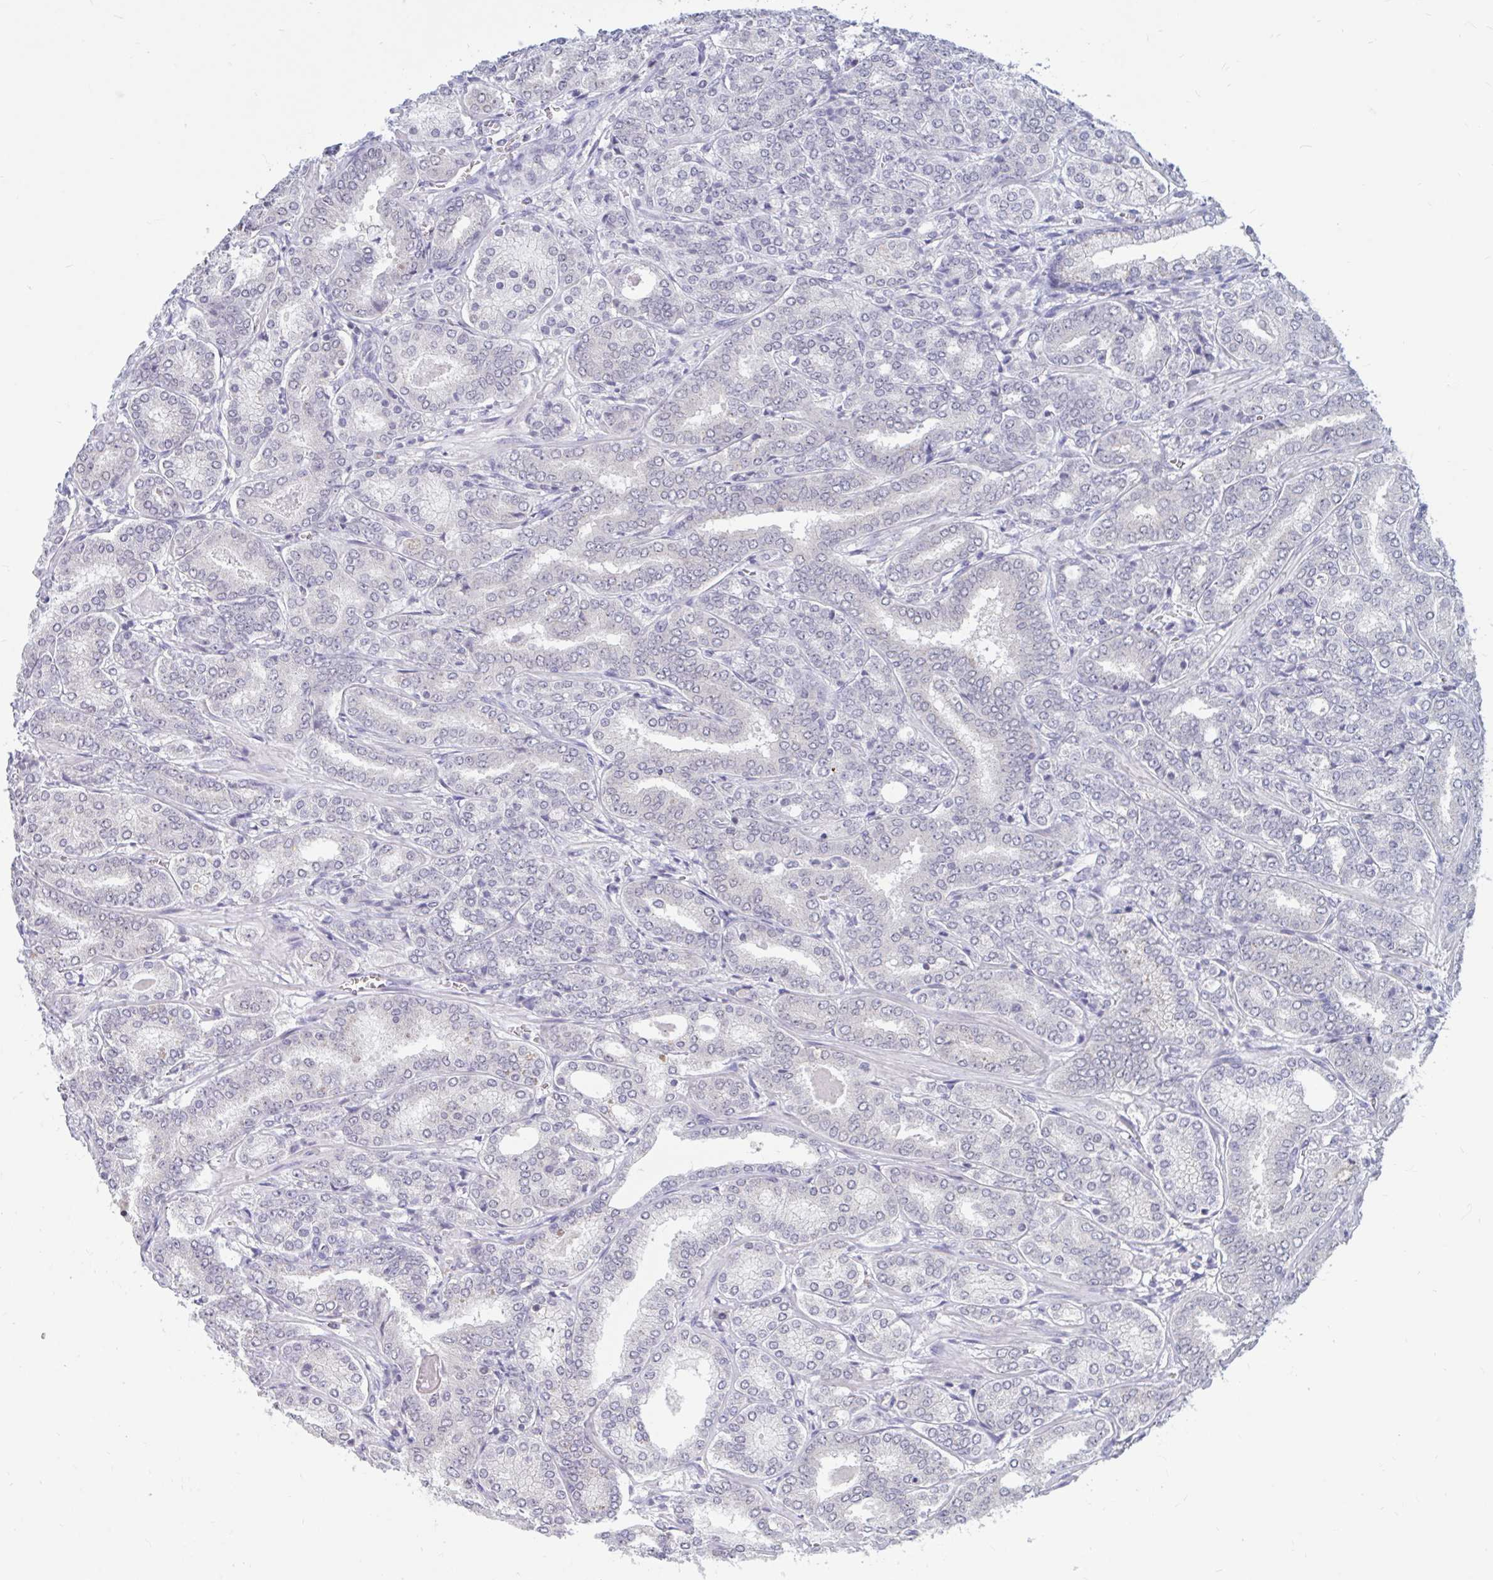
{"staining": {"intensity": "negative", "quantity": "none", "location": "none"}, "tissue": "prostate cancer", "cell_type": "Tumor cells", "image_type": "cancer", "snomed": [{"axis": "morphology", "description": "Adenocarcinoma, High grade"}, {"axis": "topography", "description": "Prostate"}], "caption": "Photomicrograph shows no significant protein positivity in tumor cells of prostate high-grade adenocarcinoma.", "gene": "ARPP19", "patient": {"sex": "male", "age": 72}}